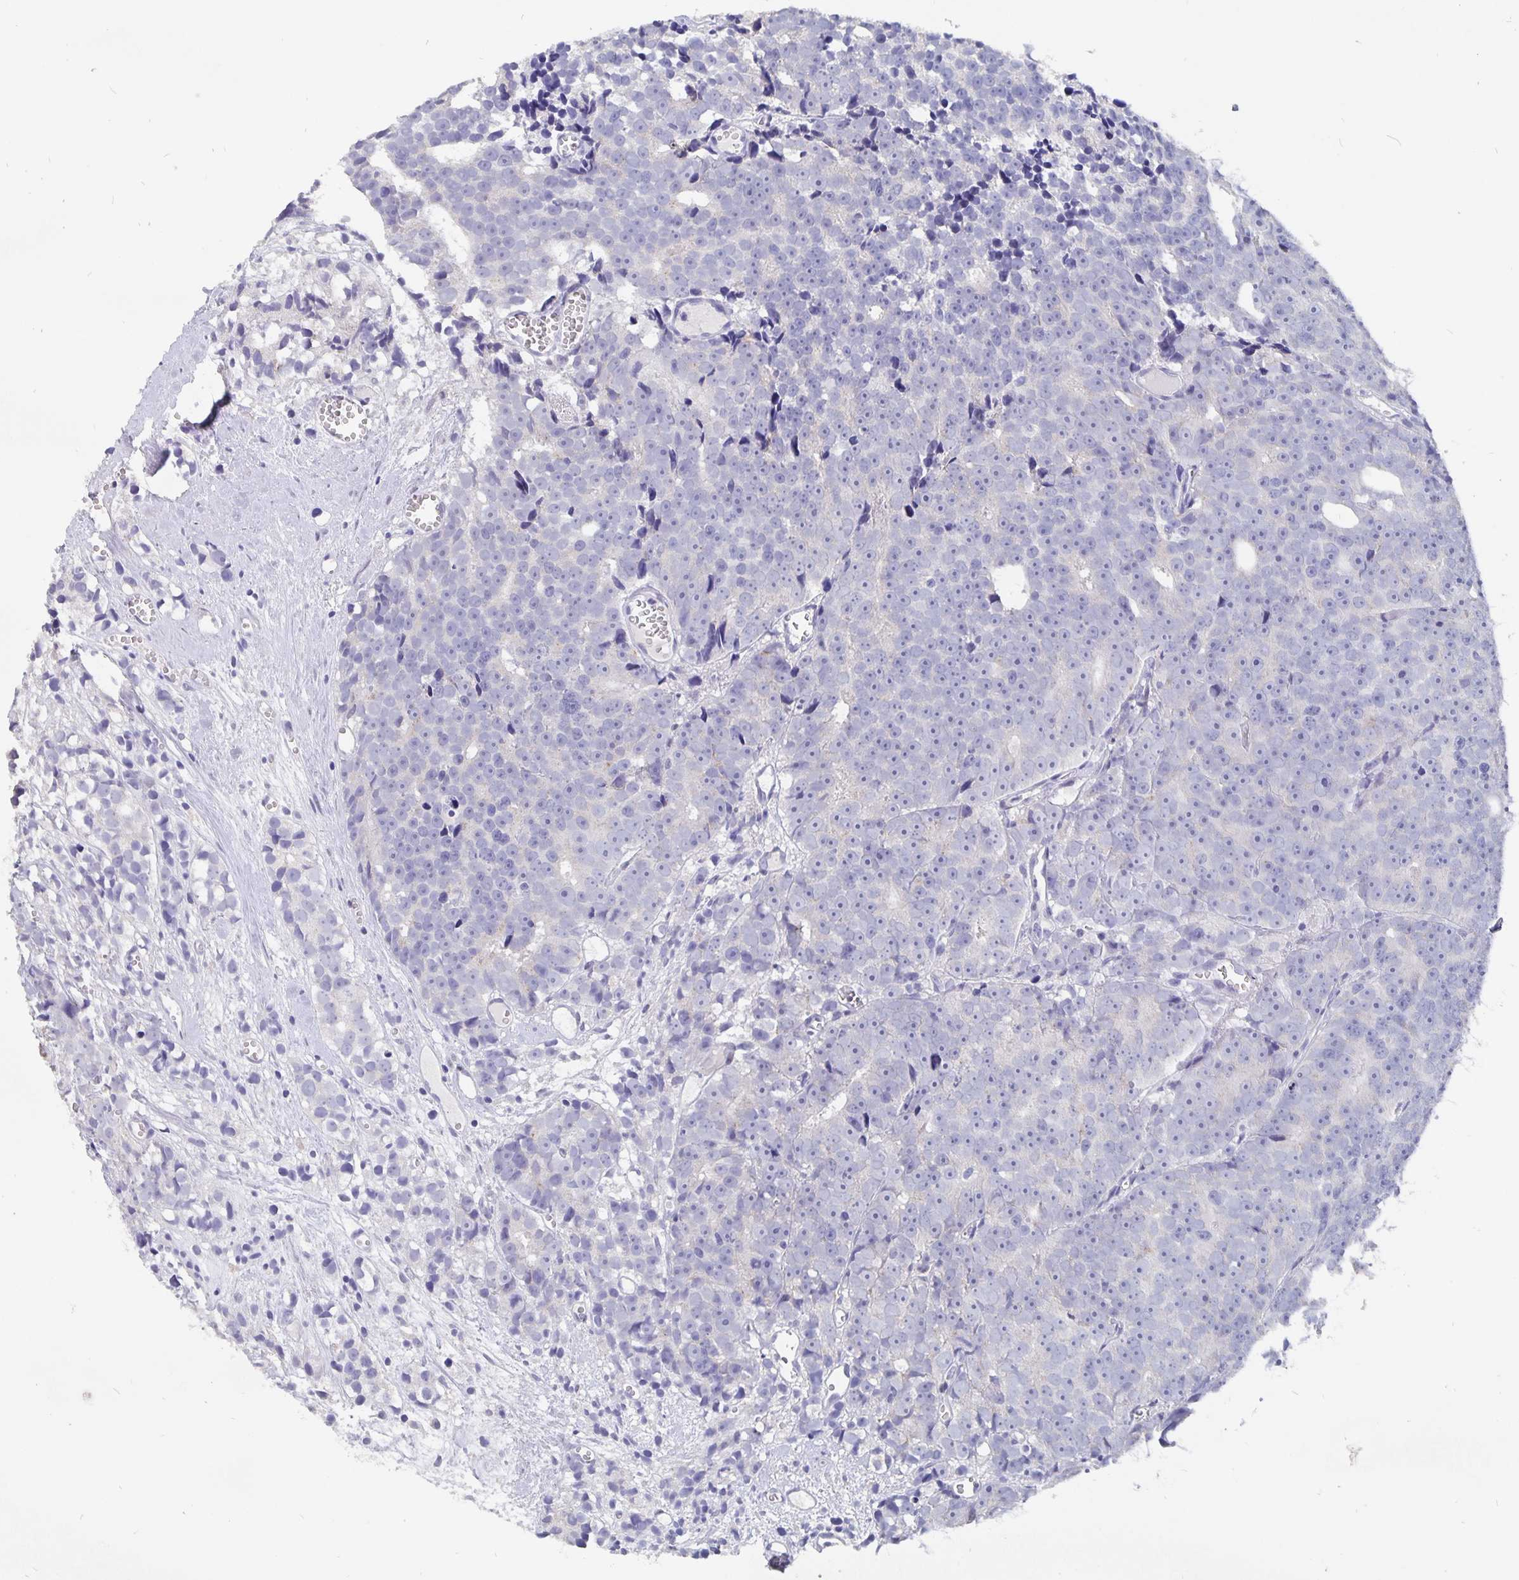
{"staining": {"intensity": "negative", "quantity": "none", "location": "none"}, "tissue": "prostate cancer", "cell_type": "Tumor cells", "image_type": "cancer", "snomed": [{"axis": "morphology", "description": "Adenocarcinoma, High grade"}, {"axis": "topography", "description": "Prostate"}], "caption": "Prostate adenocarcinoma (high-grade) stained for a protein using IHC exhibits no expression tumor cells.", "gene": "SMOC1", "patient": {"sex": "male", "age": 77}}